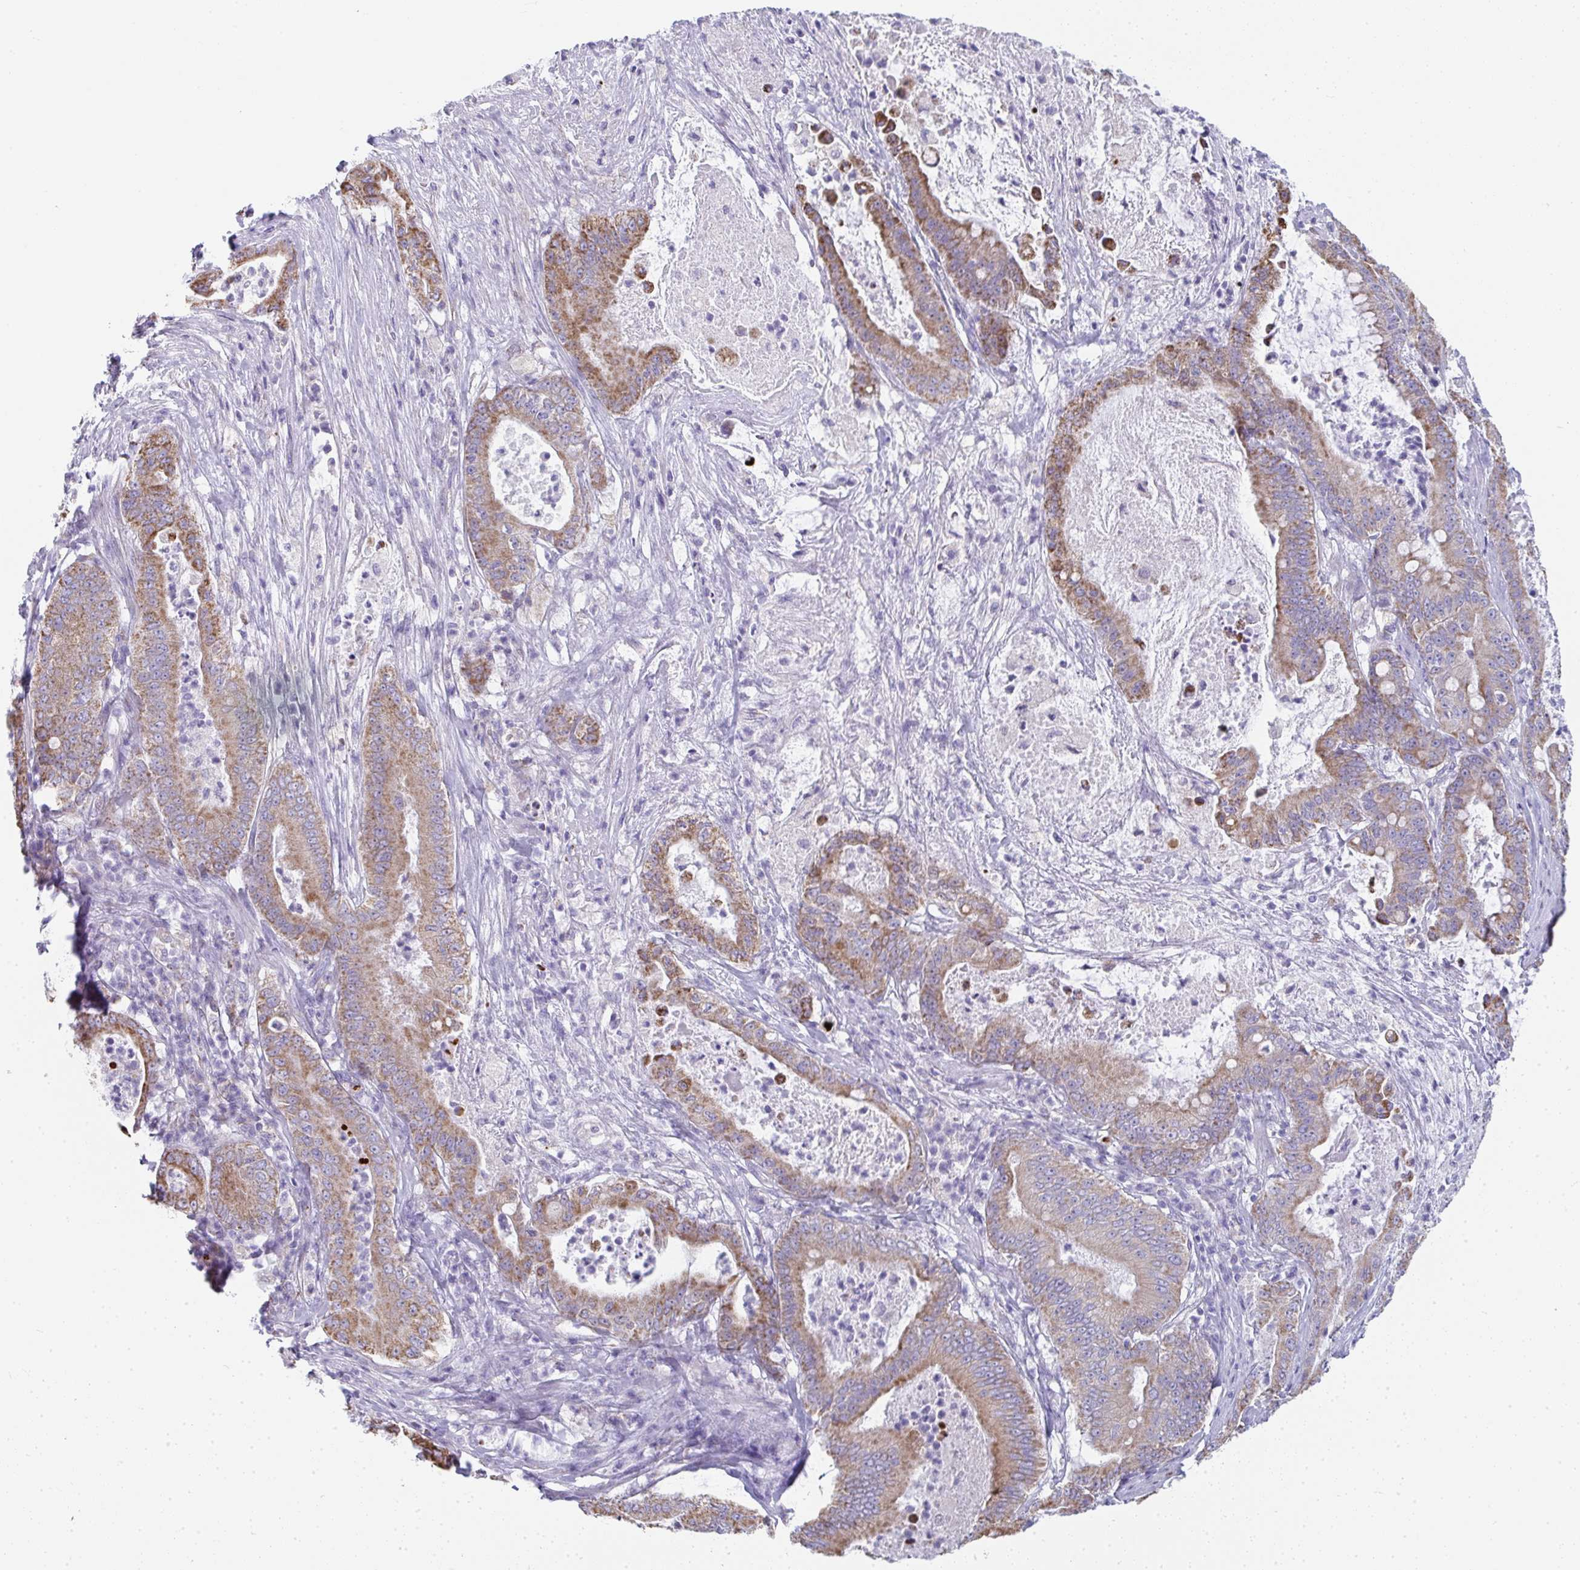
{"staining": {"intensity": "moderate", "quantity": ">75%", "location": "cytoplasmic/membranous"}, "tissue": "pancreatic cancer", "cell_type": "Tumor cells", "image_type": "cancer", "snomed": [{"axis": "morphology", "description": "Adenocarcinoma, NOS"}, {"axis": "topography", "description": "Pancreas"}], "caption": "High-magnification brightfield microscopy of pancreatic cancer (adenocarcinoma) stained with DAB (brown) and counterstained with hematoxylin (blue). tumor cells exhibit moderate cytoplasmic/membranous staining is present in about>75% of cells.", "gene": "SLC6A1", "patient": {"sex": "male", "age": 71}}